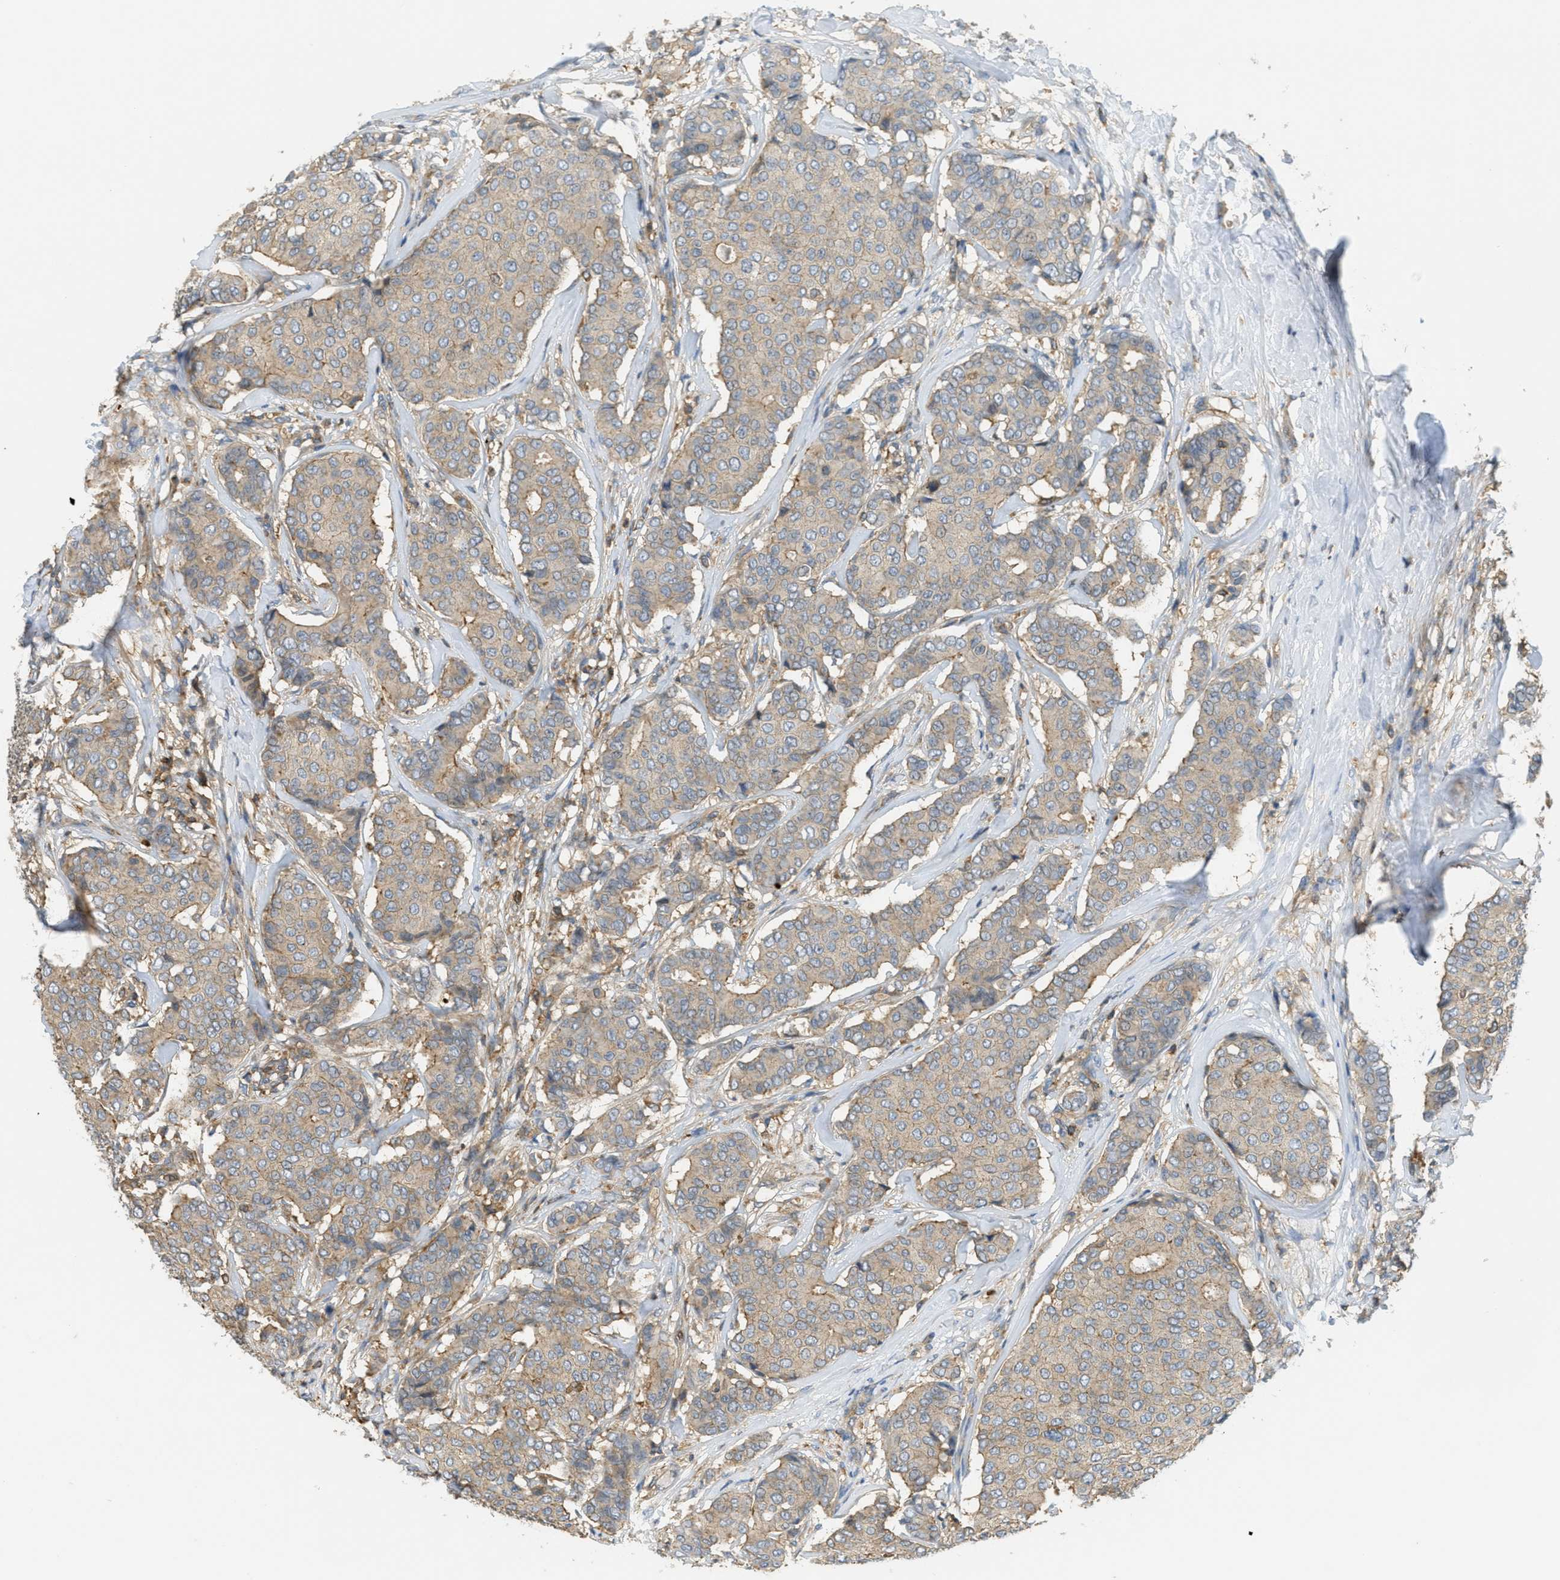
{"staining": {"intensity": "weak", "quantity": ">75%", "location": "cytoplasmic/membranous"}, "tissue": "breast cancer", "cell_type": "Tumor cells", "image_type": "cancer", "snomed": [{"axis": "morphology", "description": "Duct carcinoma"}, {"axis": "topography", "description": "Breast"}], "caption": "Breast invasive ductal carcinoma was stained to show a protein in brown. There is low levels of weak cytoplasmic/membranous staining in approximately >75% of tumor cells.", "gene": "GRIK2", "patient": {"sex": "female", "age": 75}}